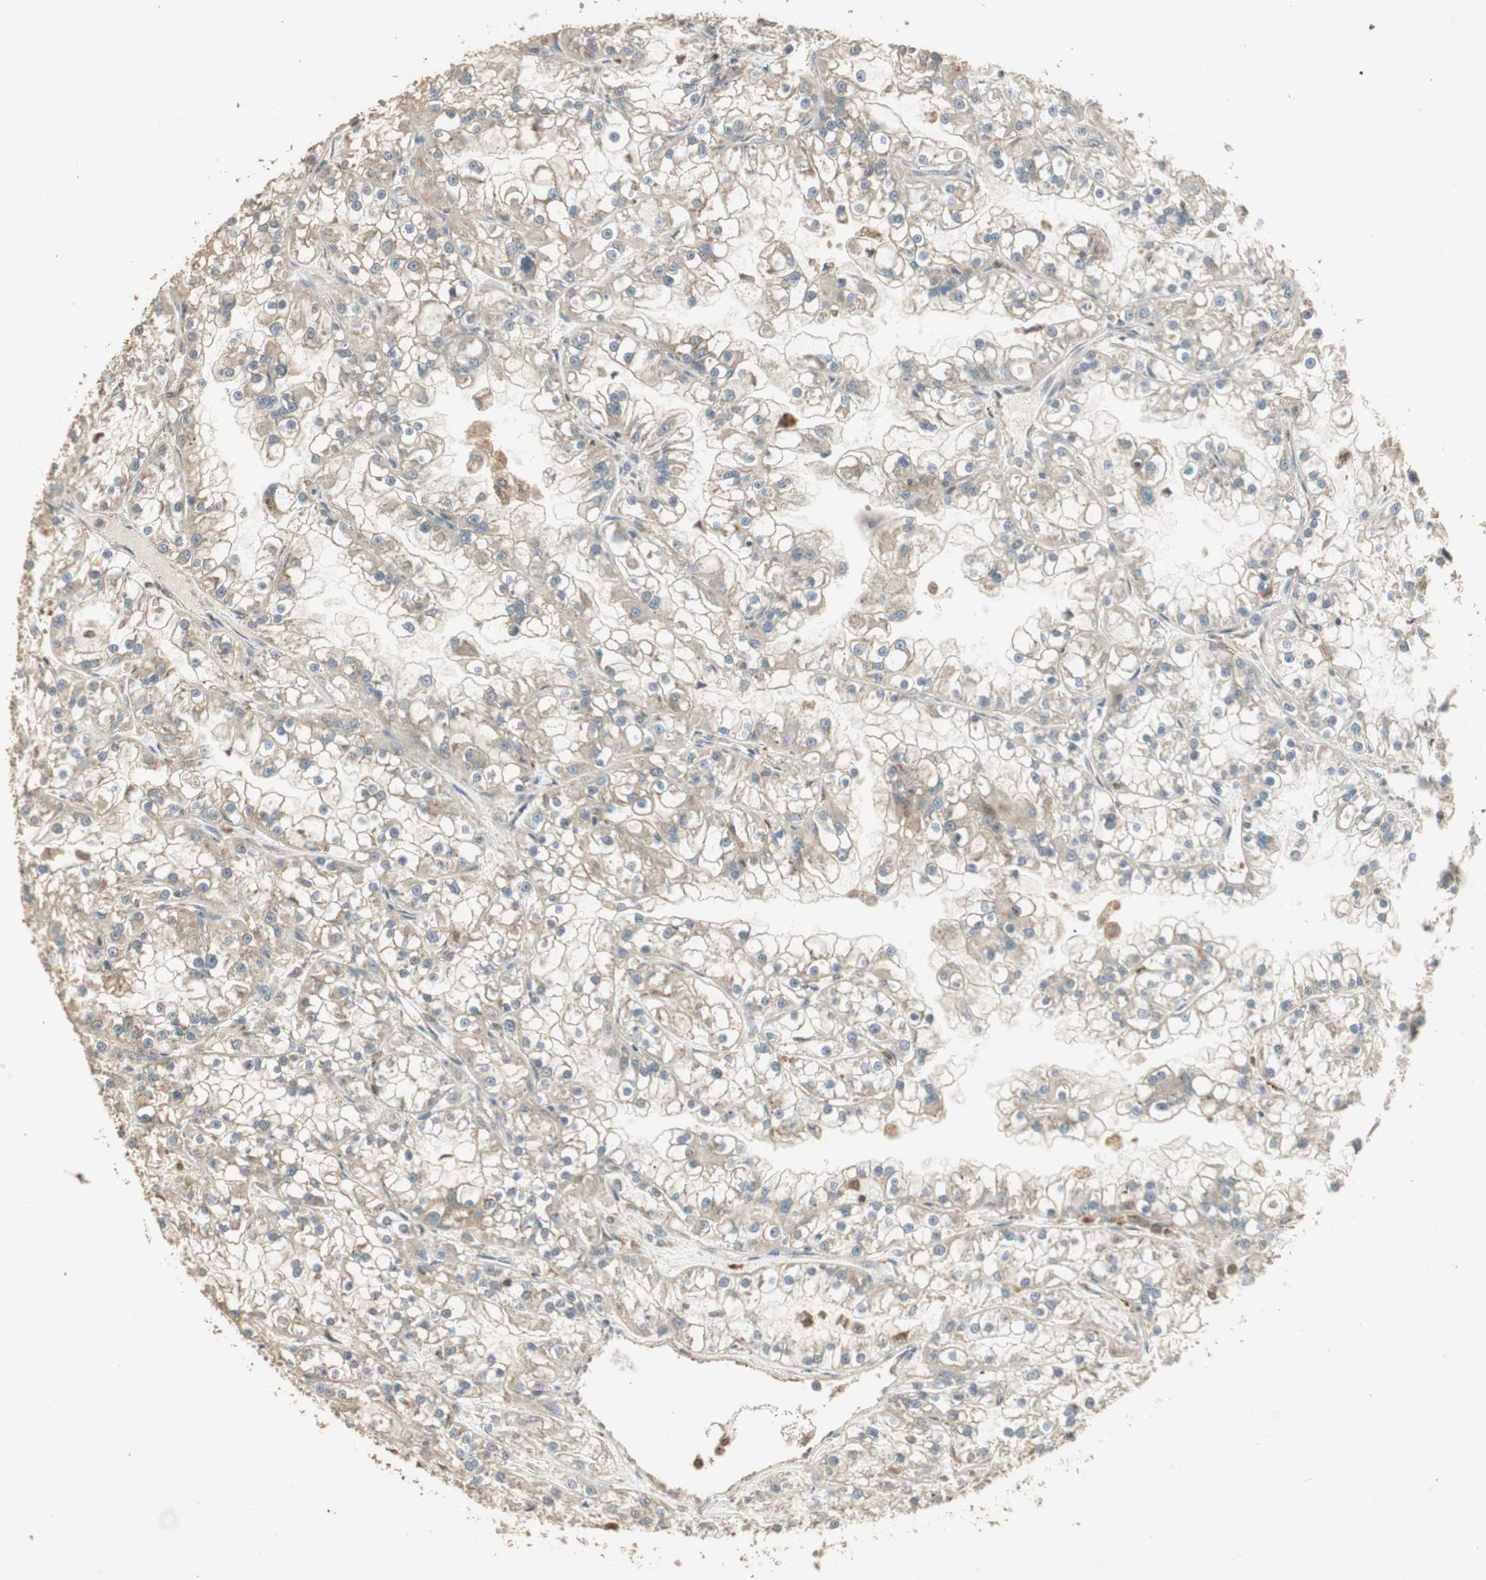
{"staining": {"intensity": "weak", "quantity": "<25%", "location": "cytoplasmic/membranous"}, "tissue": "renal cancer", "cell_type": "Tumor cells", "image_type": "cancer", "snomed": [{"axis": "morphology", "description": "Adenocarcinoma, NOS"}, {"axis": "topography", "description": "Kidney"}], "caption": "The image exhibits no staining of tumor cells in renal cancer (adenocarcinoma).", "gene": "USP2", "patient": {"sex": "female", "age": 52}}